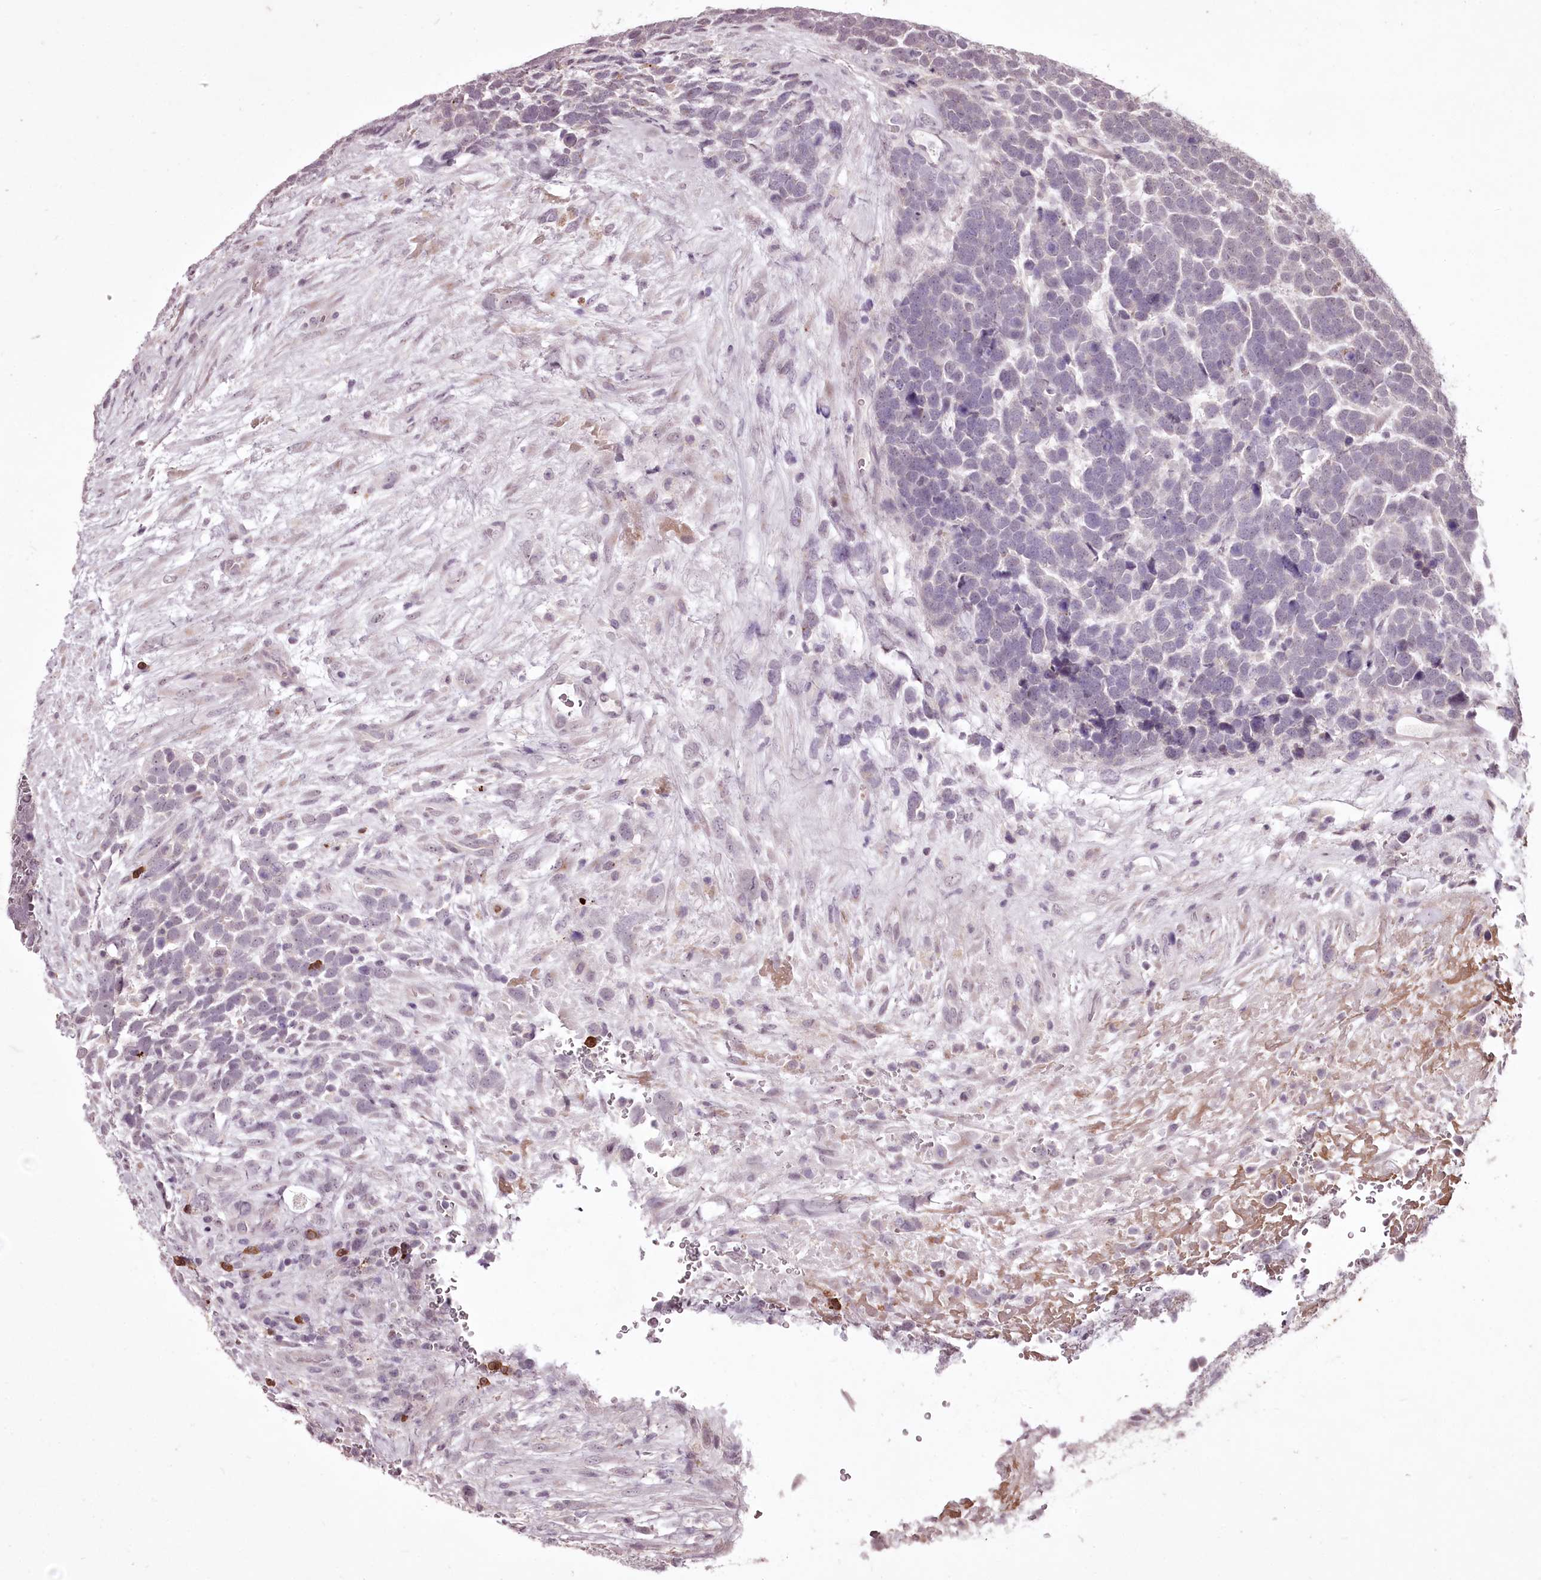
{"staining": {"intensity": "negative", "quantity": "none", "location": "none"}, "tissue": "urothelial cancer", "cell_type": "Tumor cells", "image_type": "cancer", "snomed": [{"axis": "morphology", "description": "Urothelial carcinoma, High grade"}, {"axis": "topography", "description": "Urinary bladder"}], "caption": "Urothelial cancer was stained to show a protein in brown. There is no significant expression in tumor cells.", "gene": "ADRA1D", "patient": {"sex": "female", "age": 82}}